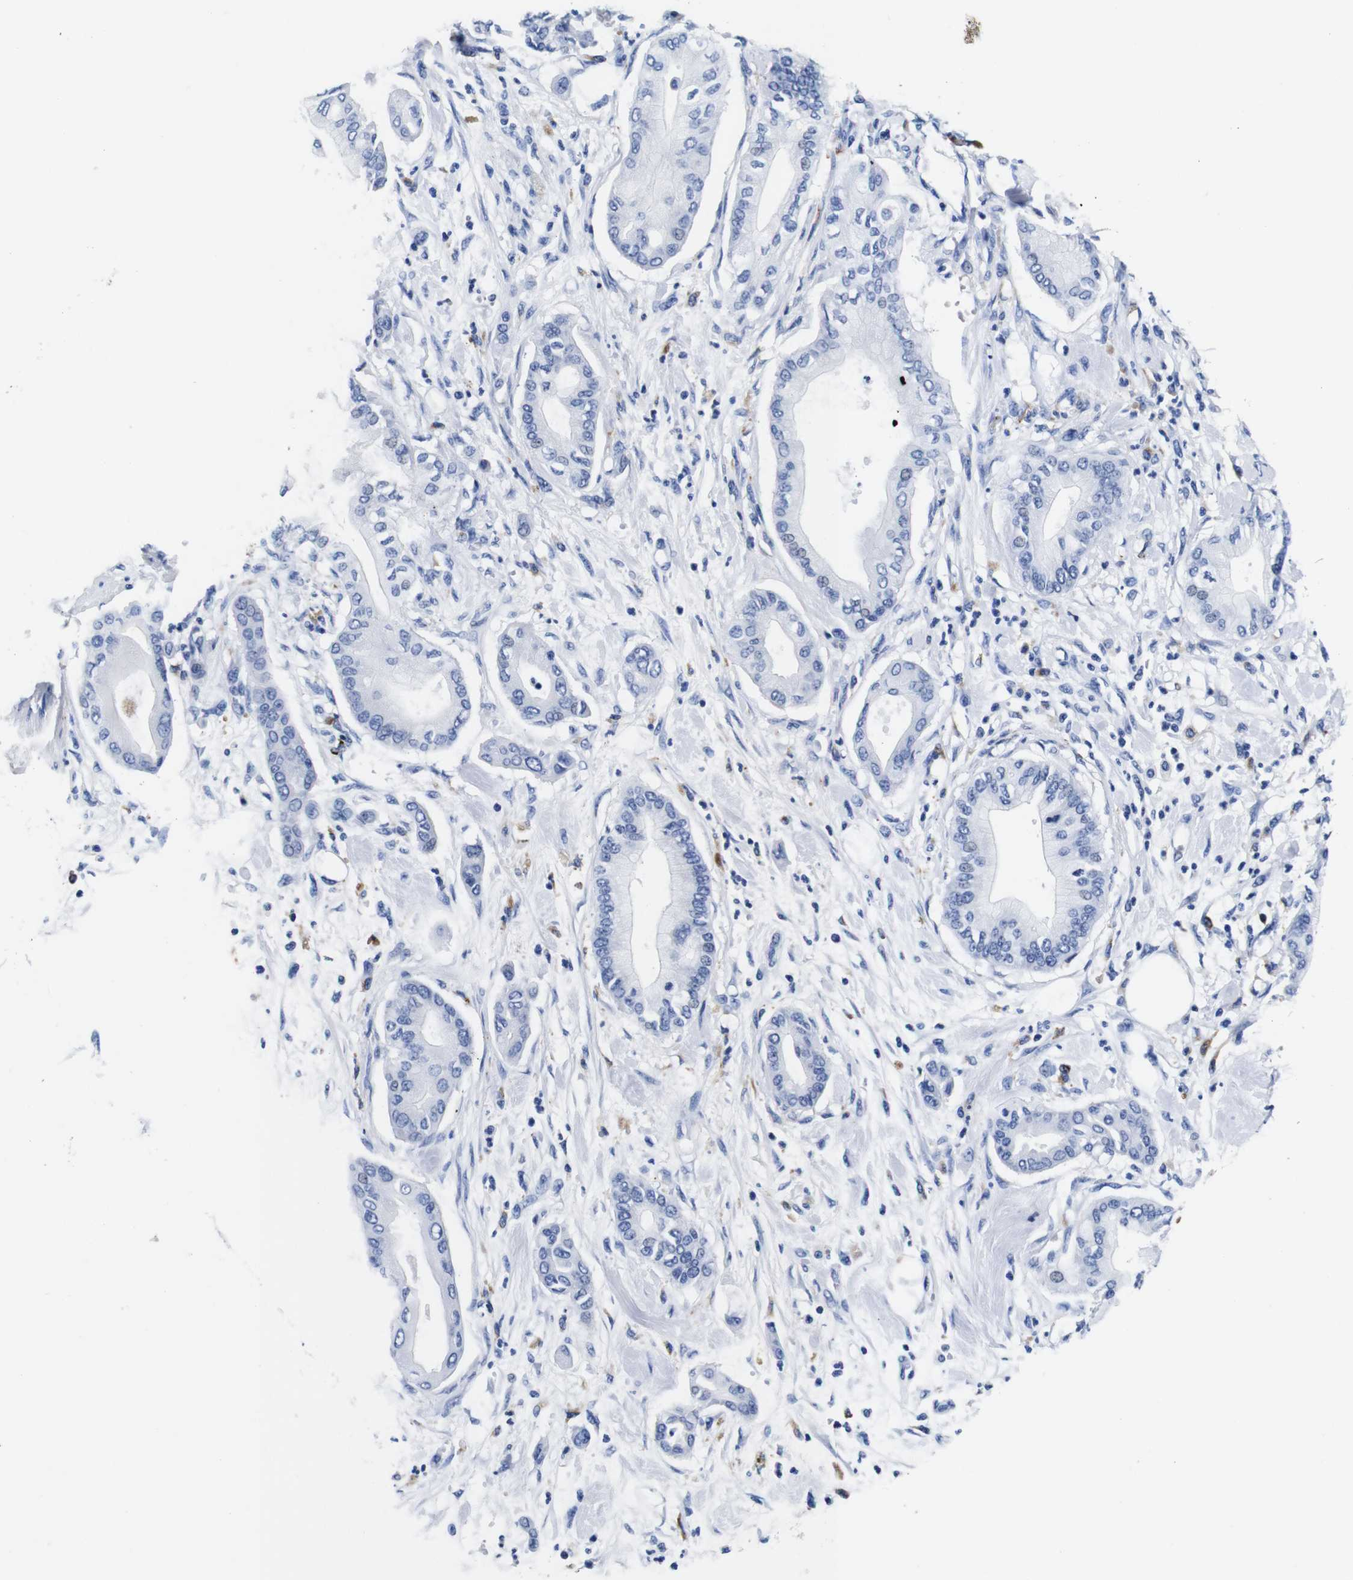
{"staining": {"intensity": "negative", "quantity": "none", "location": "none"}, "tissue": "pancreatic cancer", "cell_type": "Tumor cells", "image_type": "cancer", "snomed": [{"axis": "morphology", "description": "Adenocarcinoma, NOS"}, {"axis": "morphology", "description": "Adenocarcinoma, metastatic, NOS"}, {"axis": "topography", "description": "Lymph node"}, {"axis": "topography", "description": "Pancreas"}, {"axis": "topography", "description": "Duodenum"}], "caption": "This is an immunohistochemistry photomicrograph of pancreatic adenocarcinoma. There is no positivity in tumor cells.", "gene": "HLA-DMB", "patient": {"sex": "female", "age": 64}}